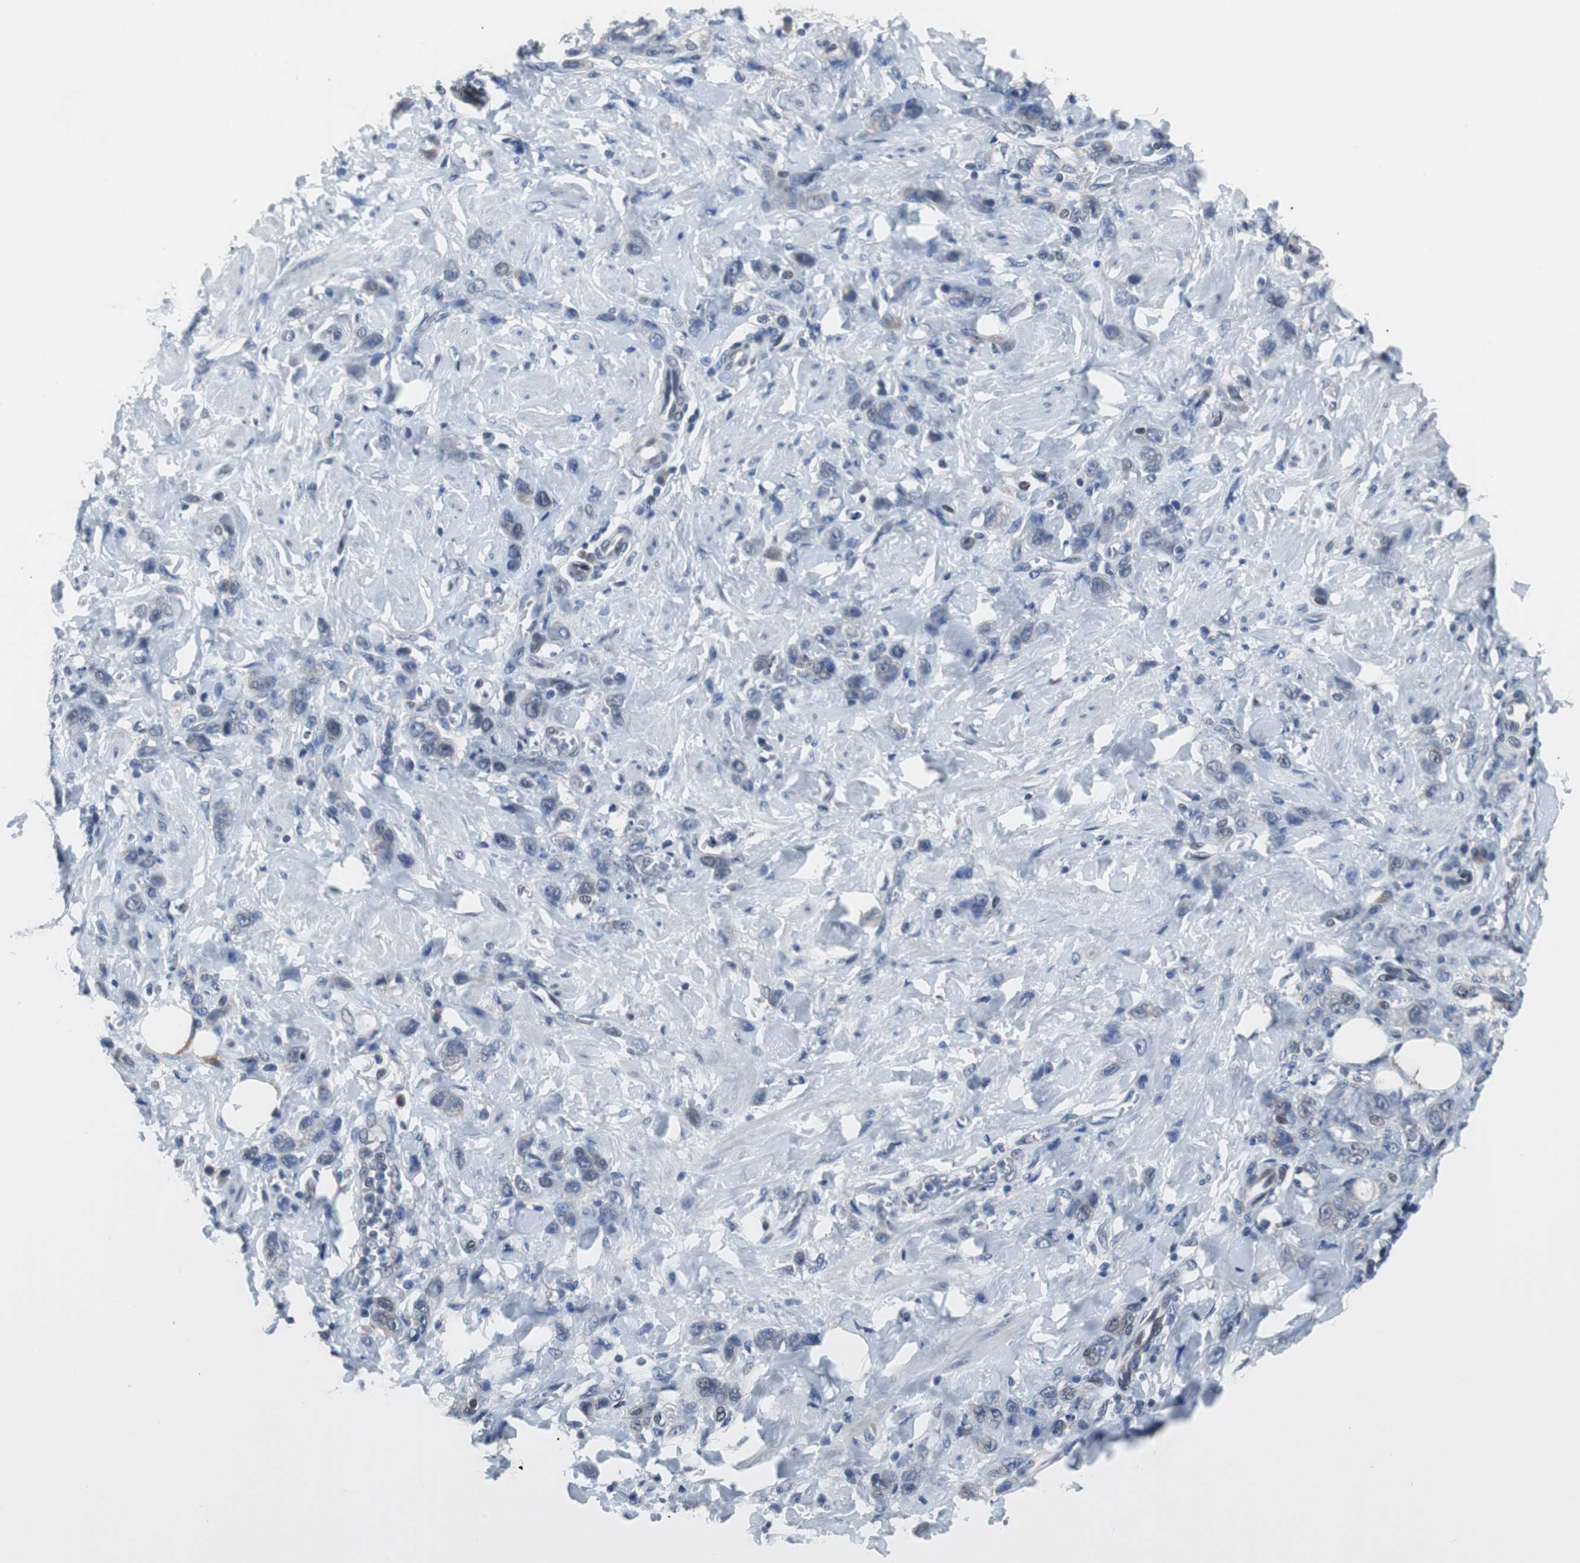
{"staining": {"intensity": "negative", "quantity": "none", "location": "none"}, "tissue": "stomach cancer", "cell_type": "Tumor cells", "image_type": "cancer", "snomed": [{"axis": "morphology", "description": "Adenocarcinoma, NOS"}, {"axis": "topography", "description": "Stomach"}], "caption": "Immunohistochemistry (IHC) of human stomach cancer displays no positivity in tumor cells.", "gene": "TP63", "patient": {"sex": "male", "age": 82}}